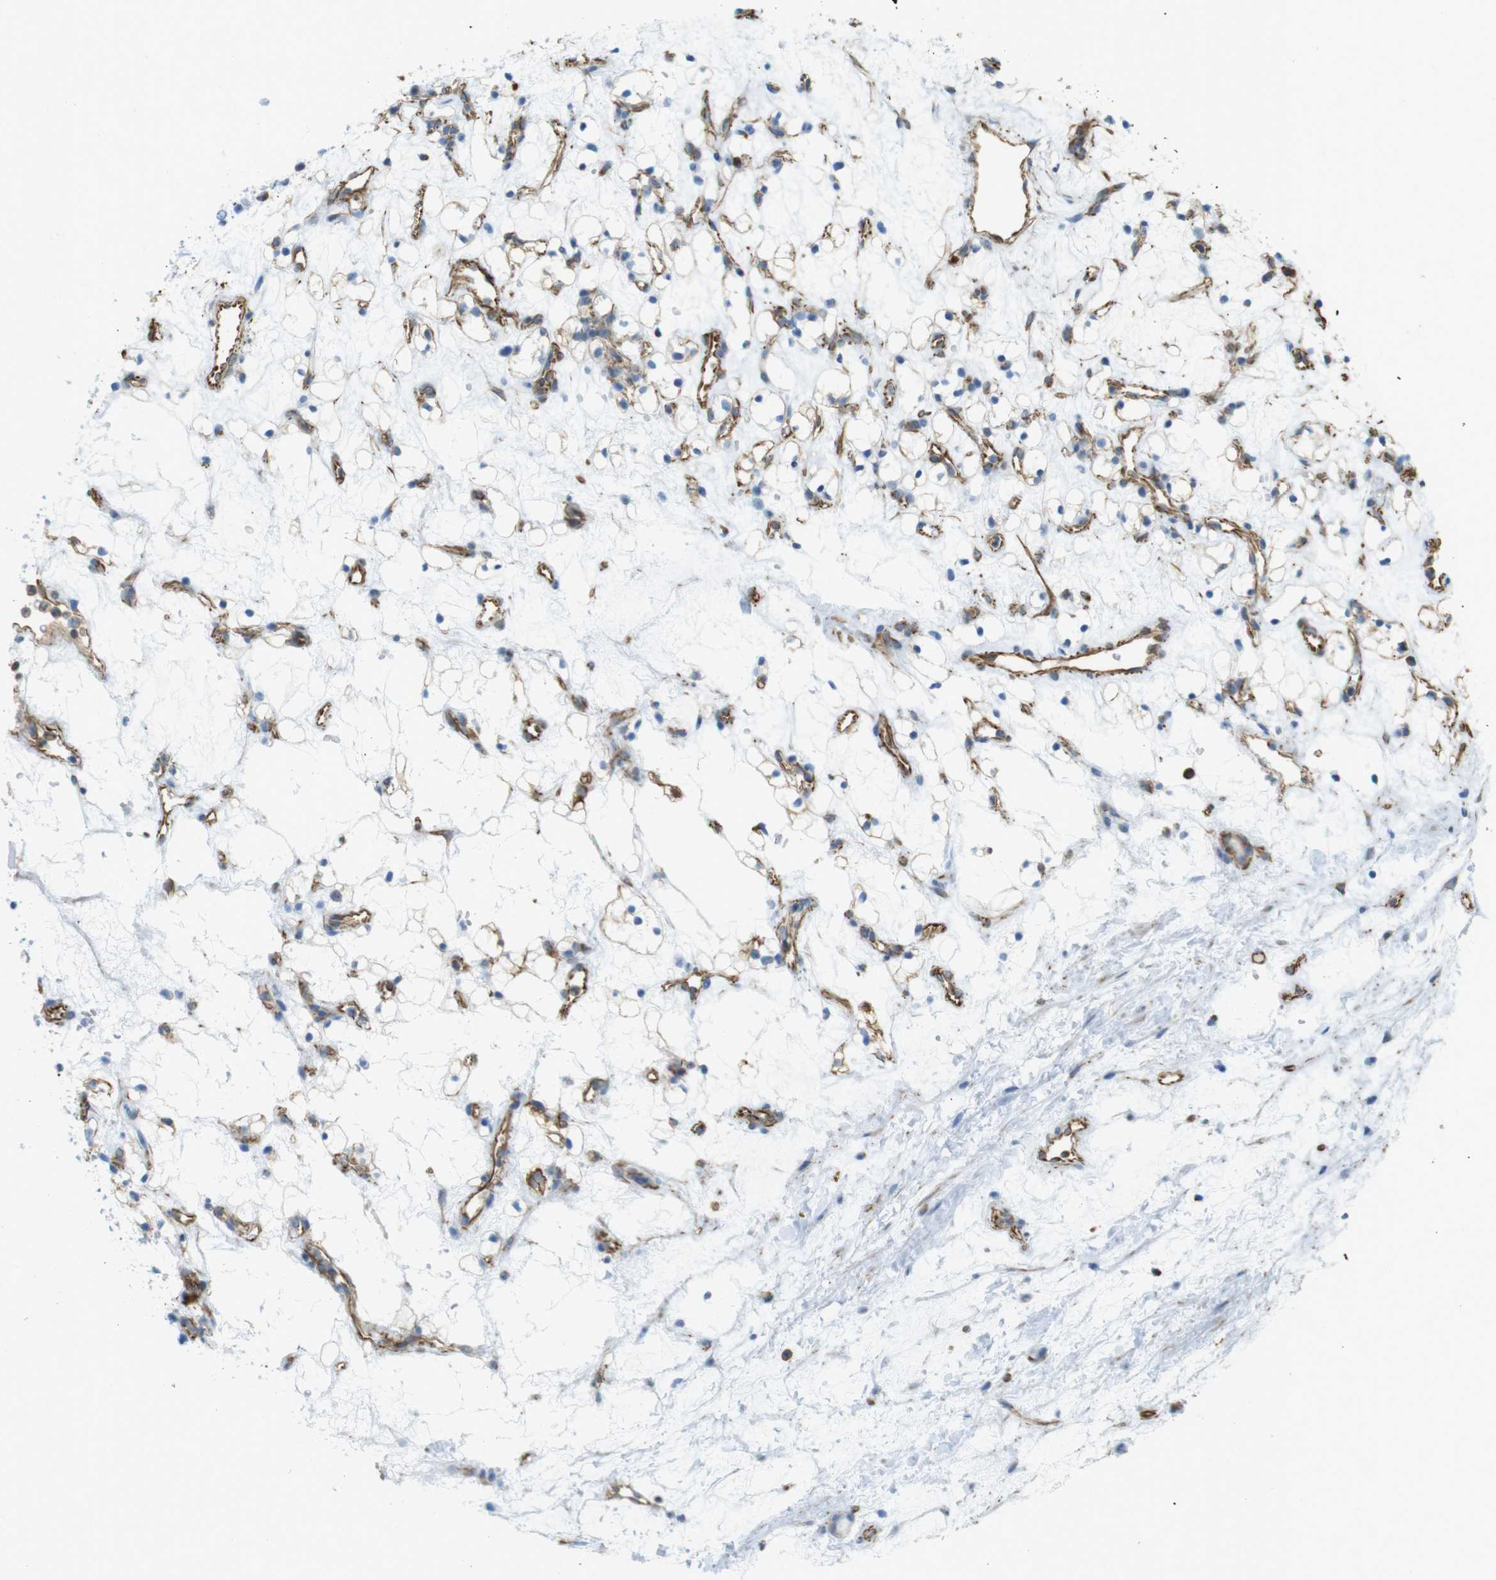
{"staining": {"intensity": "weak", "quantity": "<25%", "location": "cytoplasmic/membranous"}, "tissue": "renal cancer", "cell_type": "Tumor cells", "image_type": "cancer", "snomed": [{"axis": "morphology", "description": "Adenocarcinoma, NOS"}, {"axis": "topography", "description": "Kidney"}], "caption": "IHC of human renal cancer exhibits no positivity in tumor cells.", "gene": "MS4A10", "patient": {"sex": "female", "age": 60}}